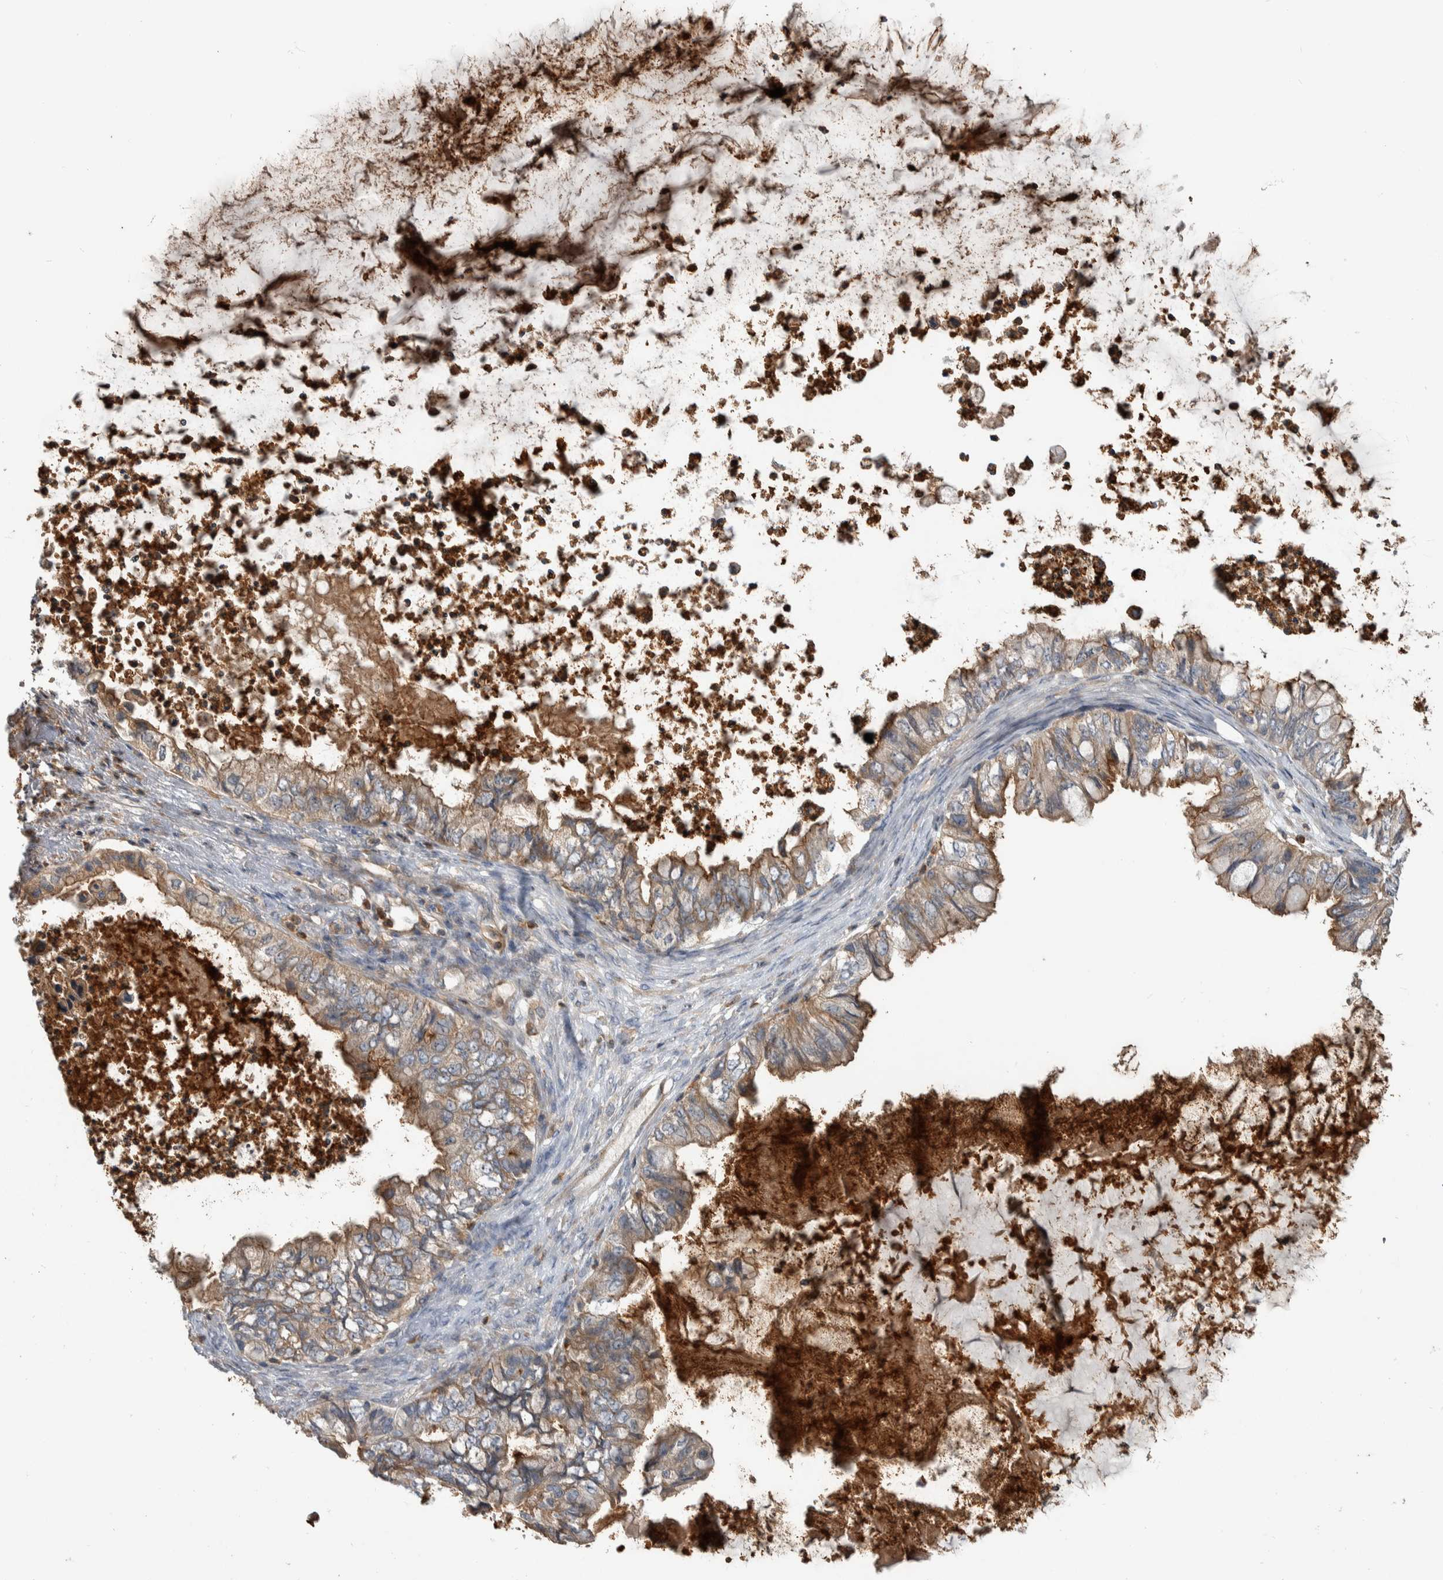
{"staining": {"intensity": "weak", "quantity": ">75%", "location": "cytoplasmic/membranous"}, "tissue": "ovarian cancer", "cell_type": "Tumor cells", "image_type": "cancer", "snomed": [{"axis": "morphology", "description": "Cystadenocarcinoma, mucinous, NOS"}, {"axis": "topography", "description": "Ovary"}], "caption": "This photomicrograph displays immunohistochemistry (IHC) staining of human ovarian mucinous cystadenocarcinoma, with low weak cytoplasmic/membranous staining in about >75% of tumor cells.", "gene": "SDCBP", "patient": {"sex": "female", "age": 80}}